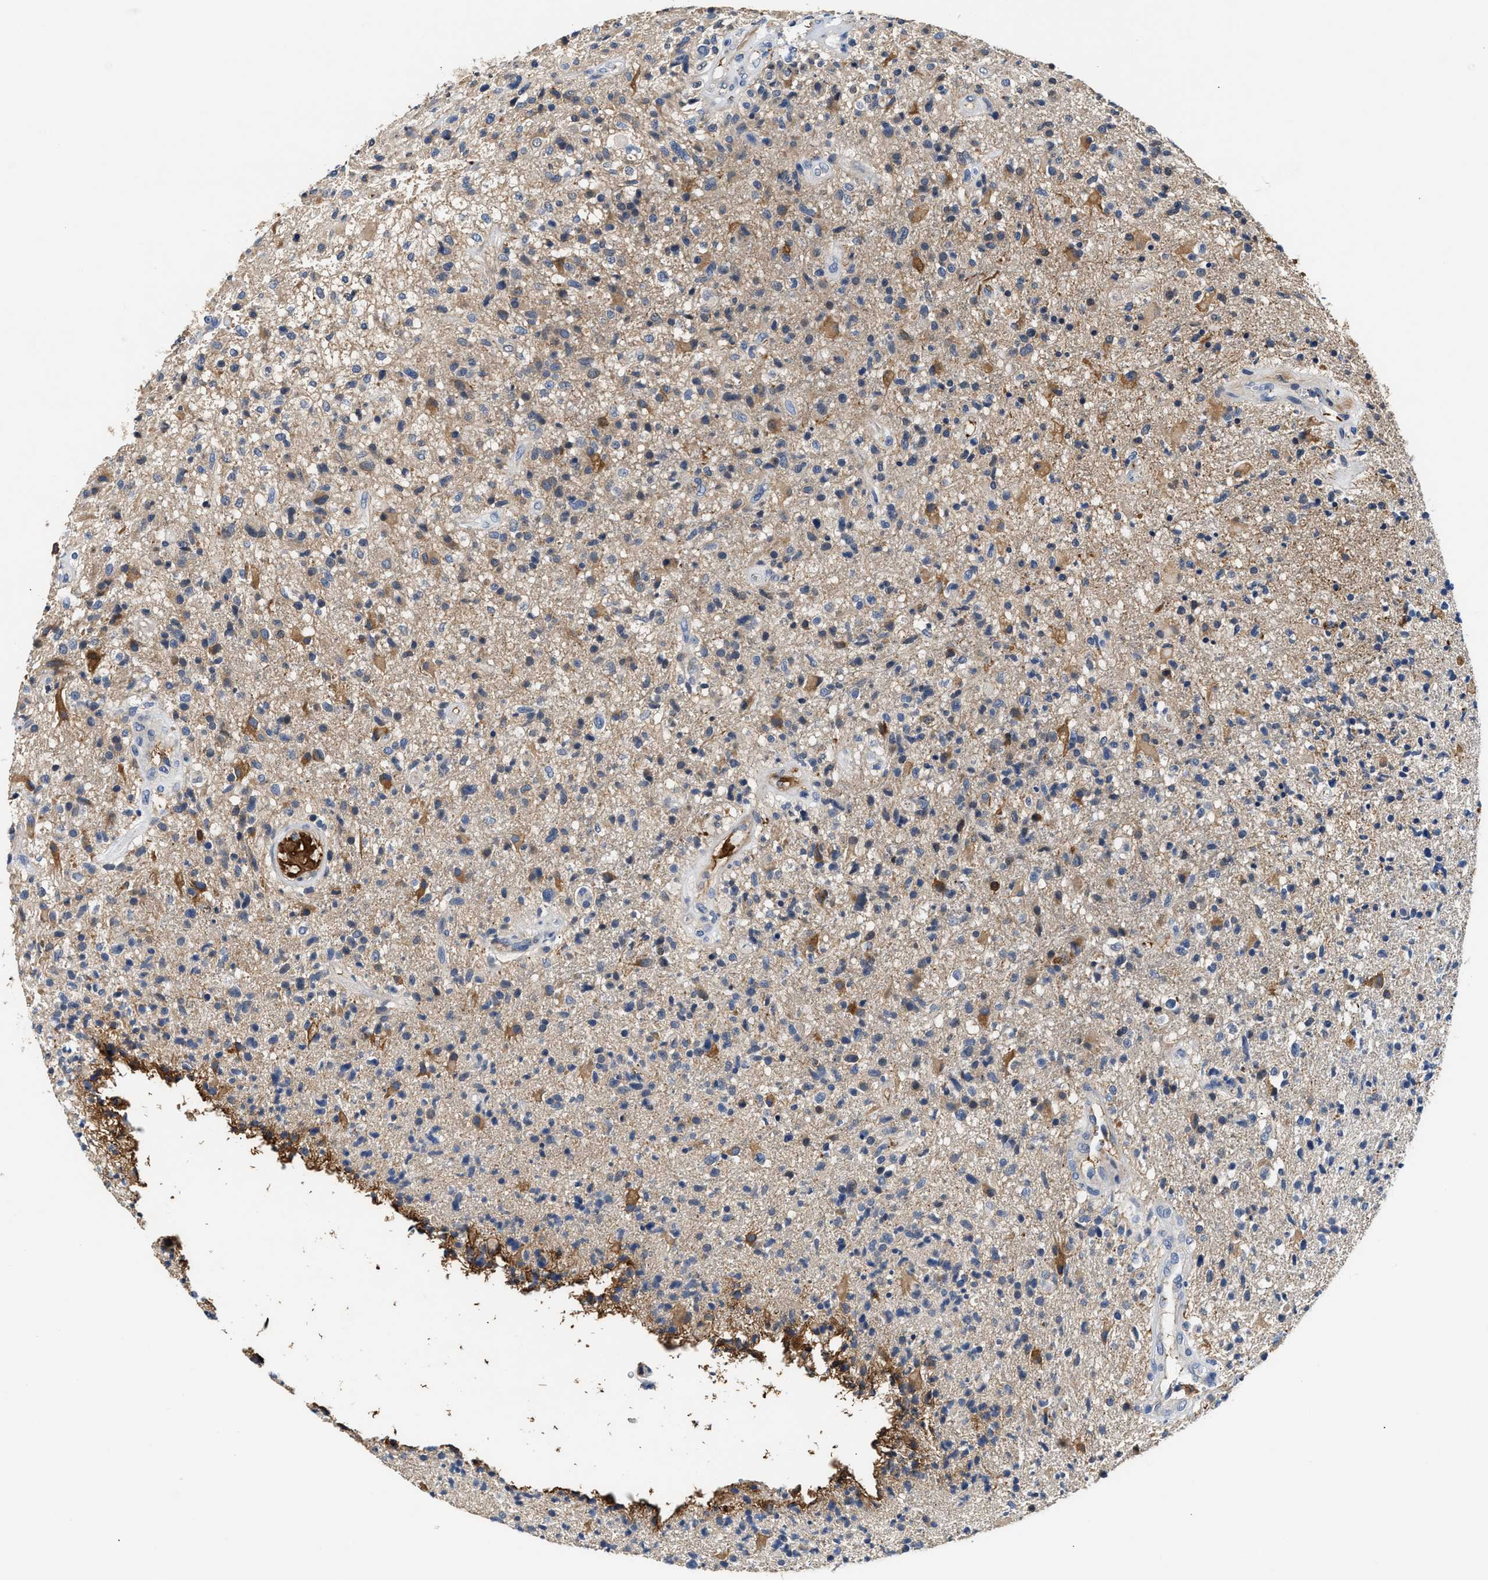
{"staining": {"intensity": "negative", "quantity": "none", "location": "none"}, "tissue": "glioma", "cell_type": "Tumor cells", "image_type": "cancer", "snomed": [{"axis": "morphology", "description": "Glioma, malignant, High grade"}, {"axis": "topography", "description": "Brain"}], "caption": "Immunohistochemistry of human glioma demonstrates no positivity in tumor cells.", "gene": "TUT7", "patient": {"sex": "male", "age": 72}}